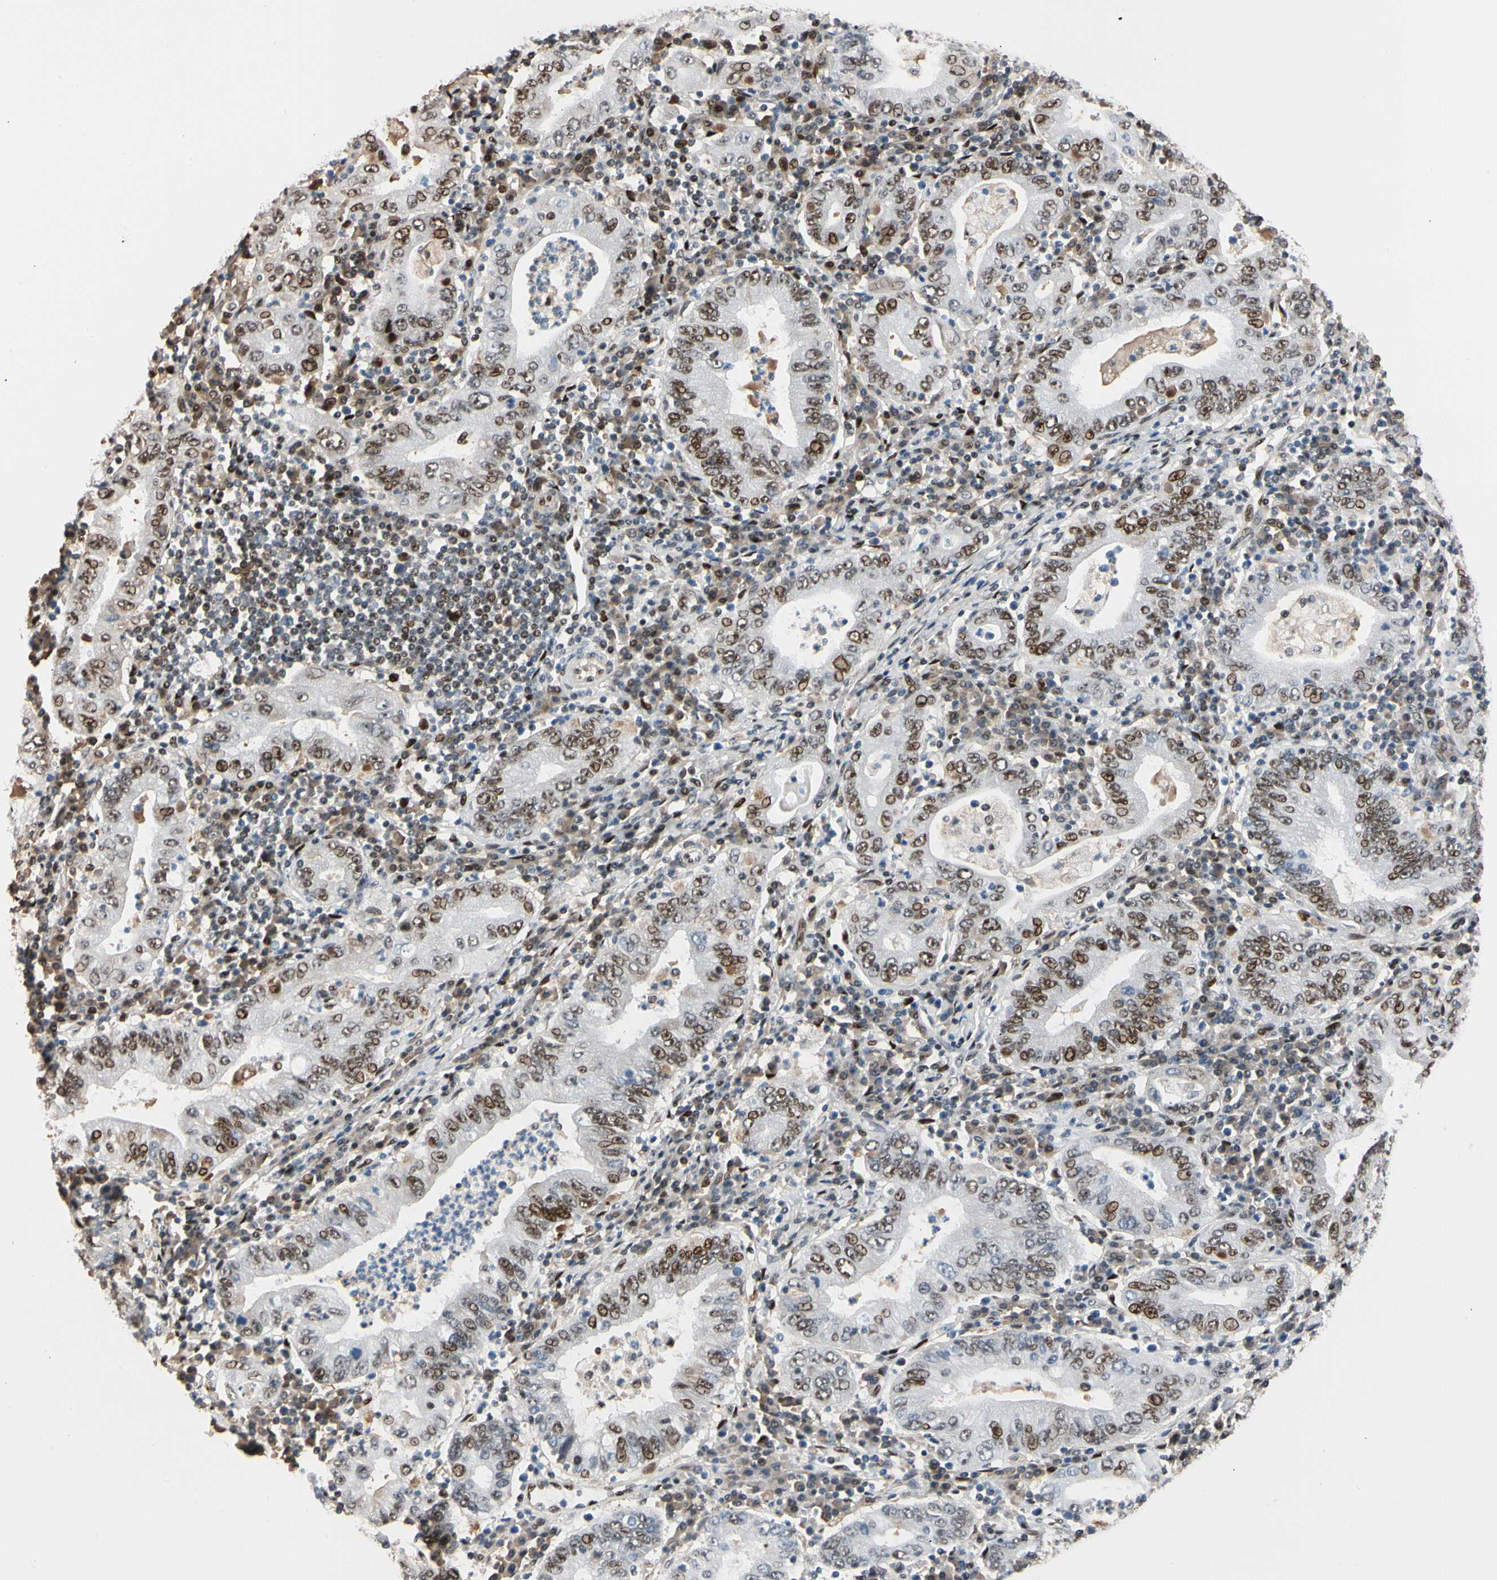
{"staining": {"intensity": "moderate", "quantity": "25%-75%", "location": "nuclear"}, "tissue": "stomach cancer", "cell_type": "Tumor cells", "image_type": "cancer", "snomed": [{"axis": "morphology", "description": "Normal tissue, NOS"}, {"axis": "morphology", "description": "Adenocarcinoma, NOS"}, {"axis": "topography", "description": "Esophagus"}, {"axis": "topography", "description": "Stomach, upper"}, {"axis": "topography", "description": "Peripheral nerve tissue"}], "caption": "Immunohistochemistry of stomach cancer demonstrates medium levels of moderate nuclear expression in approximately 25%-75% of tumor cells. (DAB IHC with brightfield microscopy, high magnification).", "gene": "FOXO3", "patient": {"sex": "male", "age": 62}}